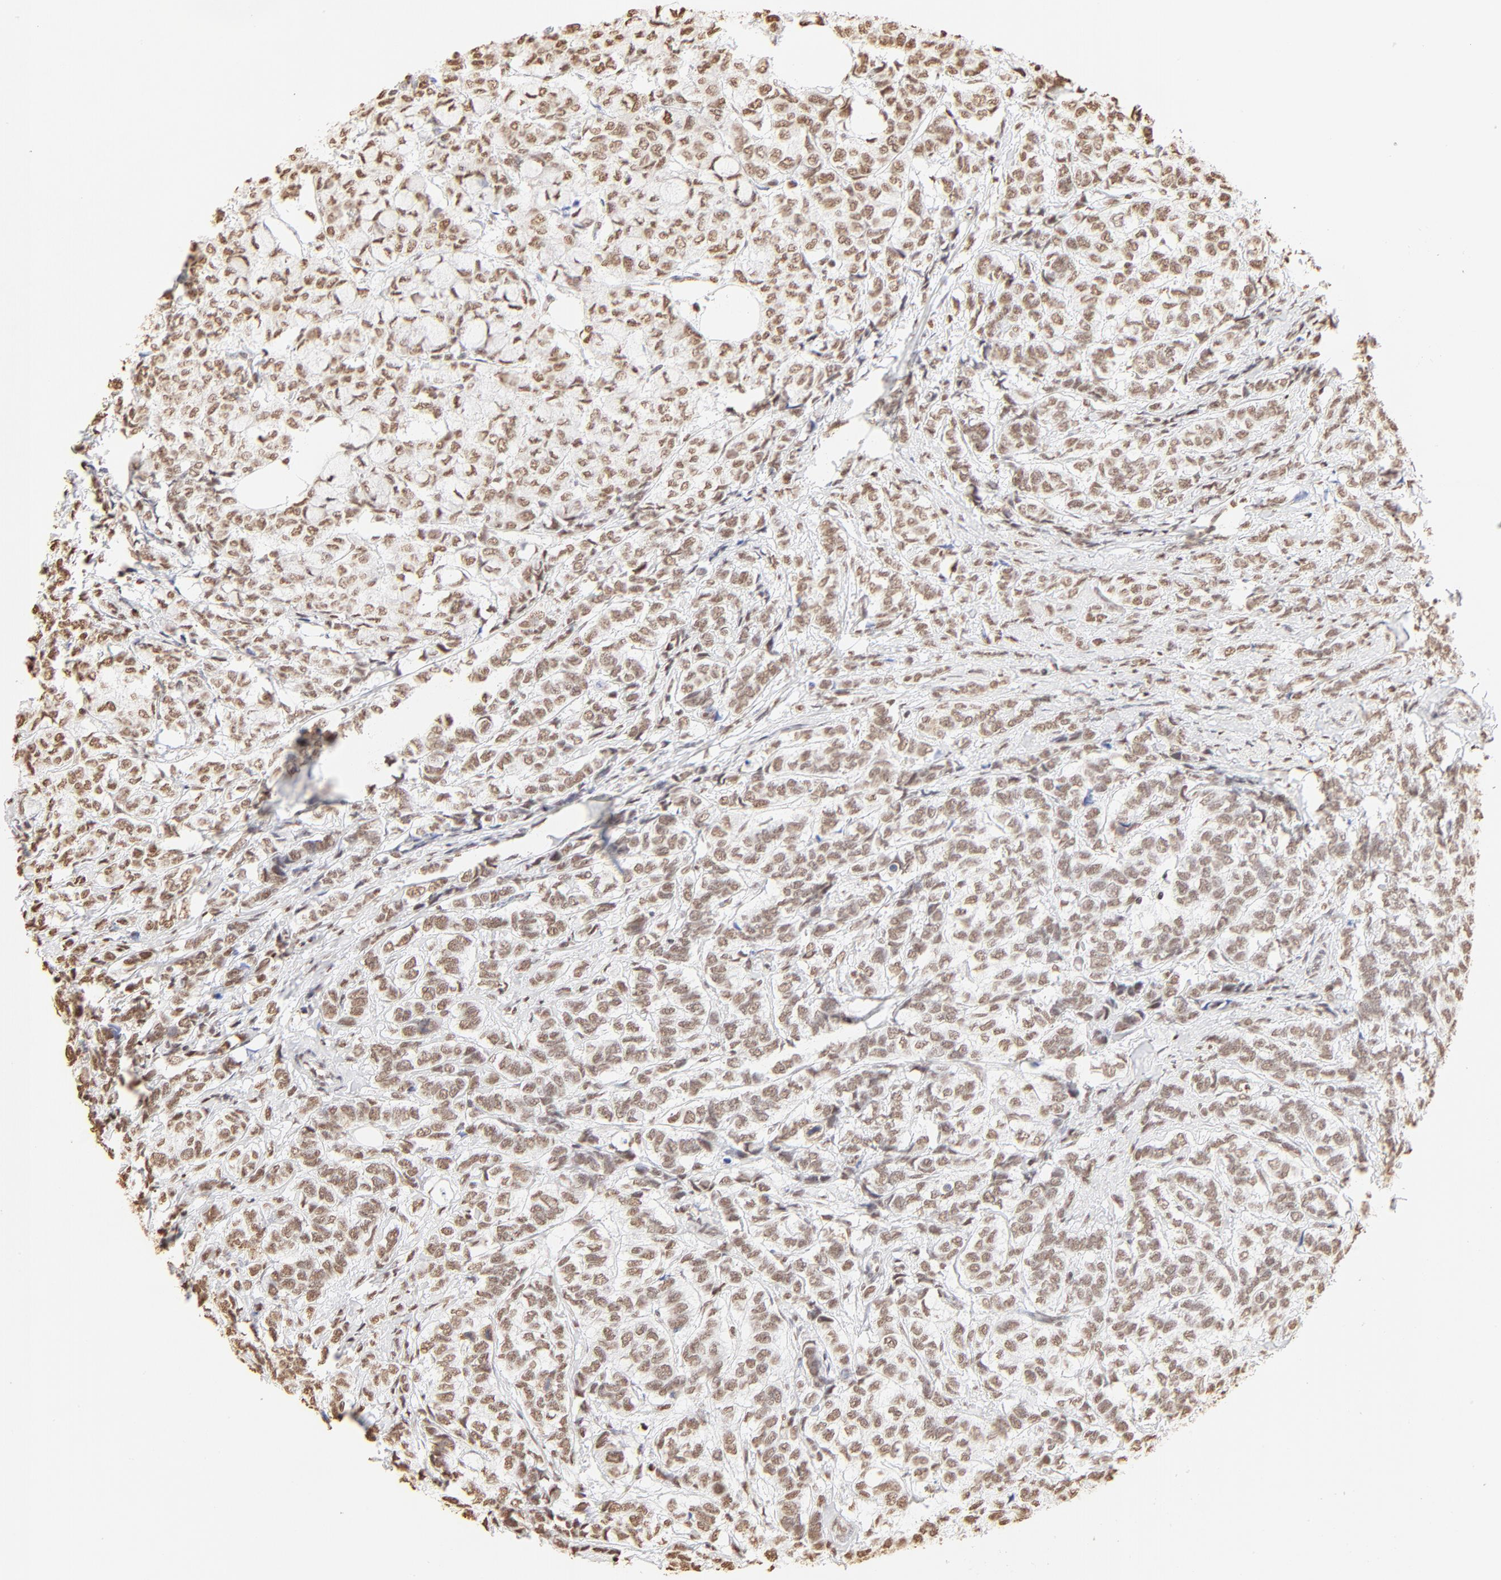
{"staining": {"intensity": "moderate", "quantity": ">75%", "location": "nuclear"}, "tissue": "breast cancer", "cell_type": "Tumor cells", "image_type": "cancer", "snomed": [{"axis": "morphology", "description": "Lobular carcinoma"}, {"axis": "topography", "description": "Breast"}], "caption": "An image of lobular carcinoma (breast) stained for a protein exhibits moderate nuclear brown staining in tumor cells.", "gene": "ZNF540", "patient": {"sex": "female", "age": 60}}